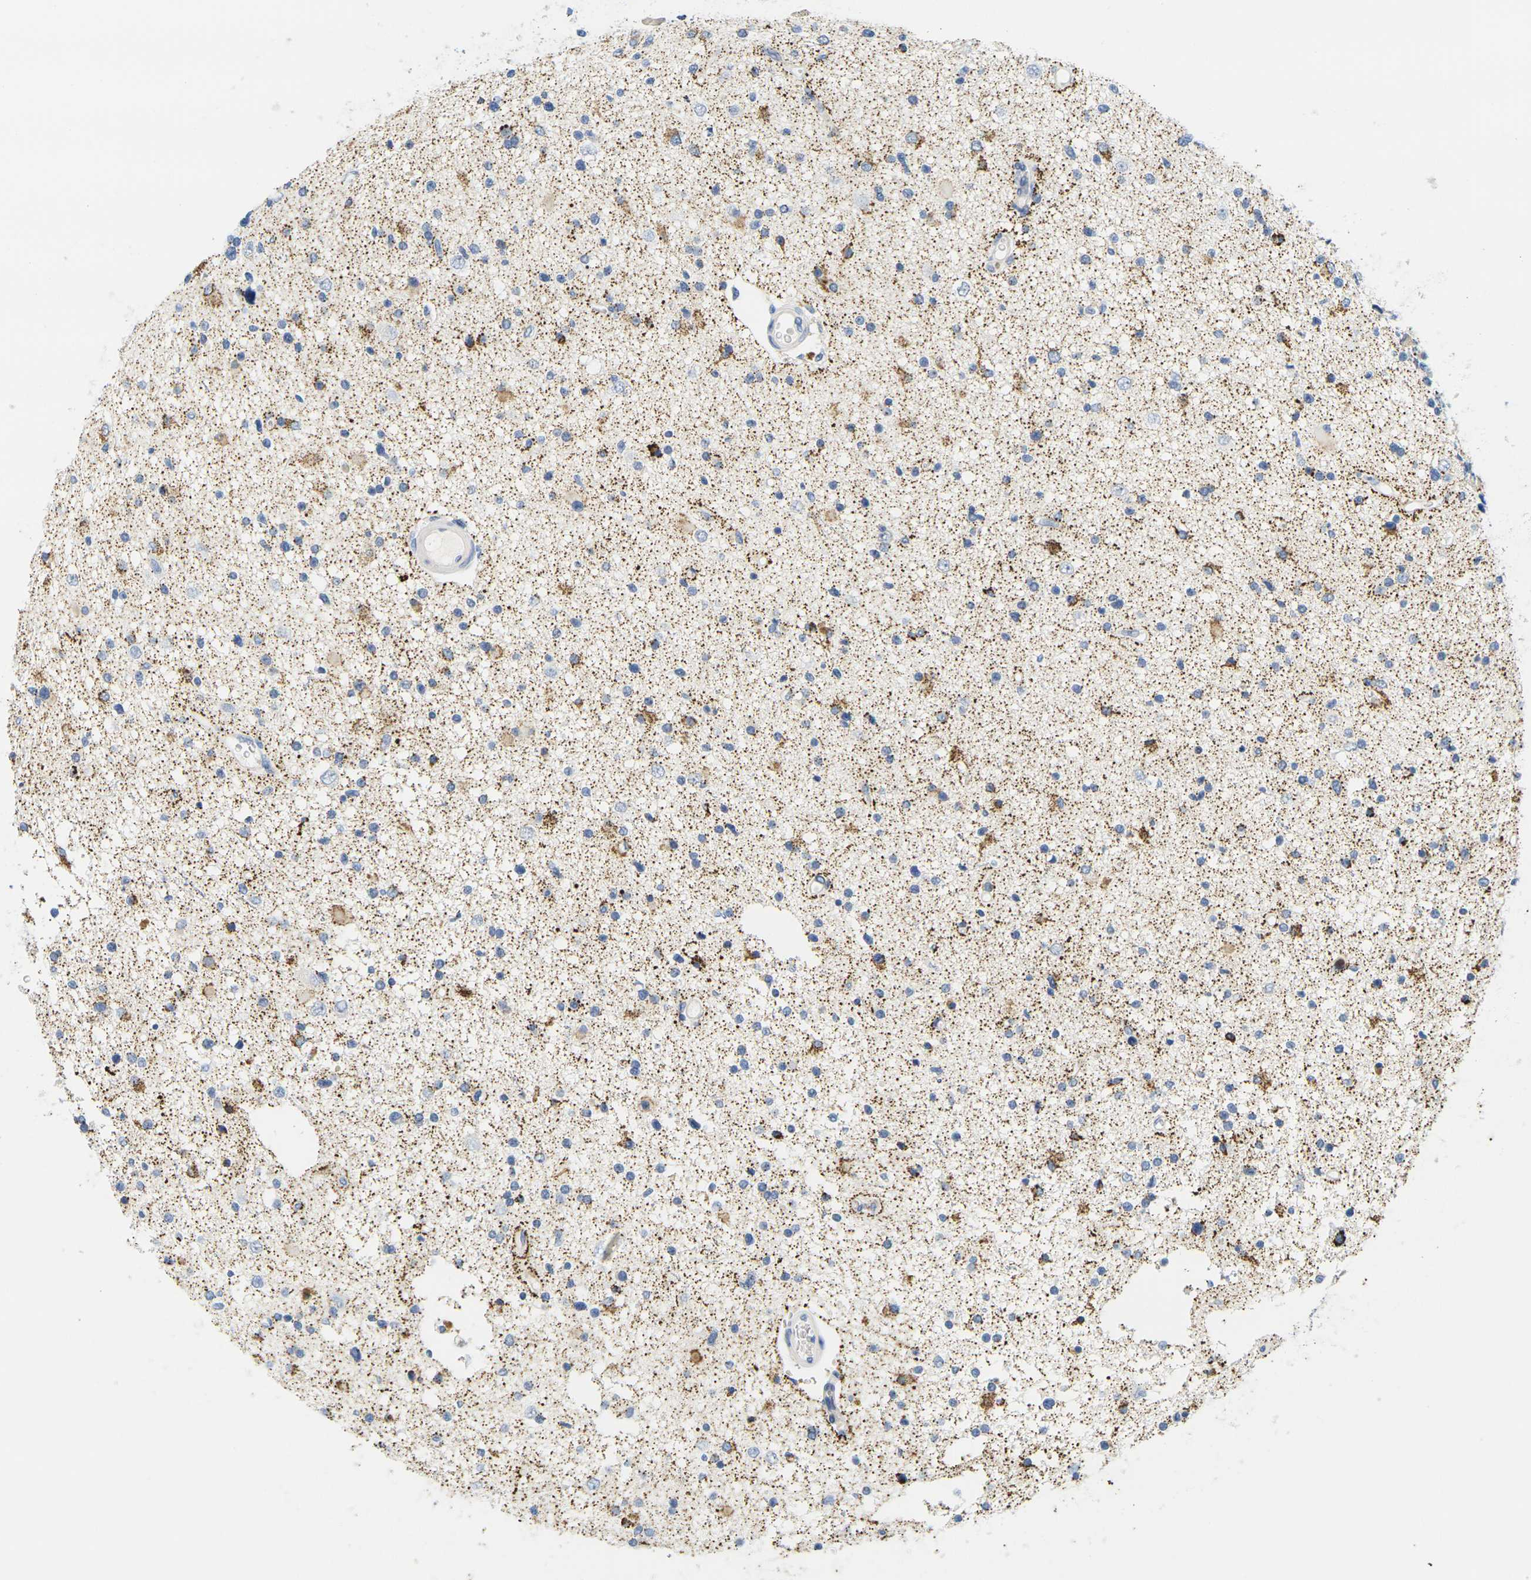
{"staining": {"intensity": "moderate", "quantity": "25%-75%", "location": "cytoplasmic/membranous"}, "tissue": "glioma", "cell_type": "Tumor cells", "image_type": "cancer", "snomed": [{"axis": "morphology", "description": "Glioma, malignant, High grade"}, {"axis": "topography", "description": "Brain"}], "caption": "Human high-grade glioma (malignant) stained with a protein marker demonstrates moderate staining in tumor cells.", "gene": "KLK5", "patient": {"sex": "male", "age": 33}}